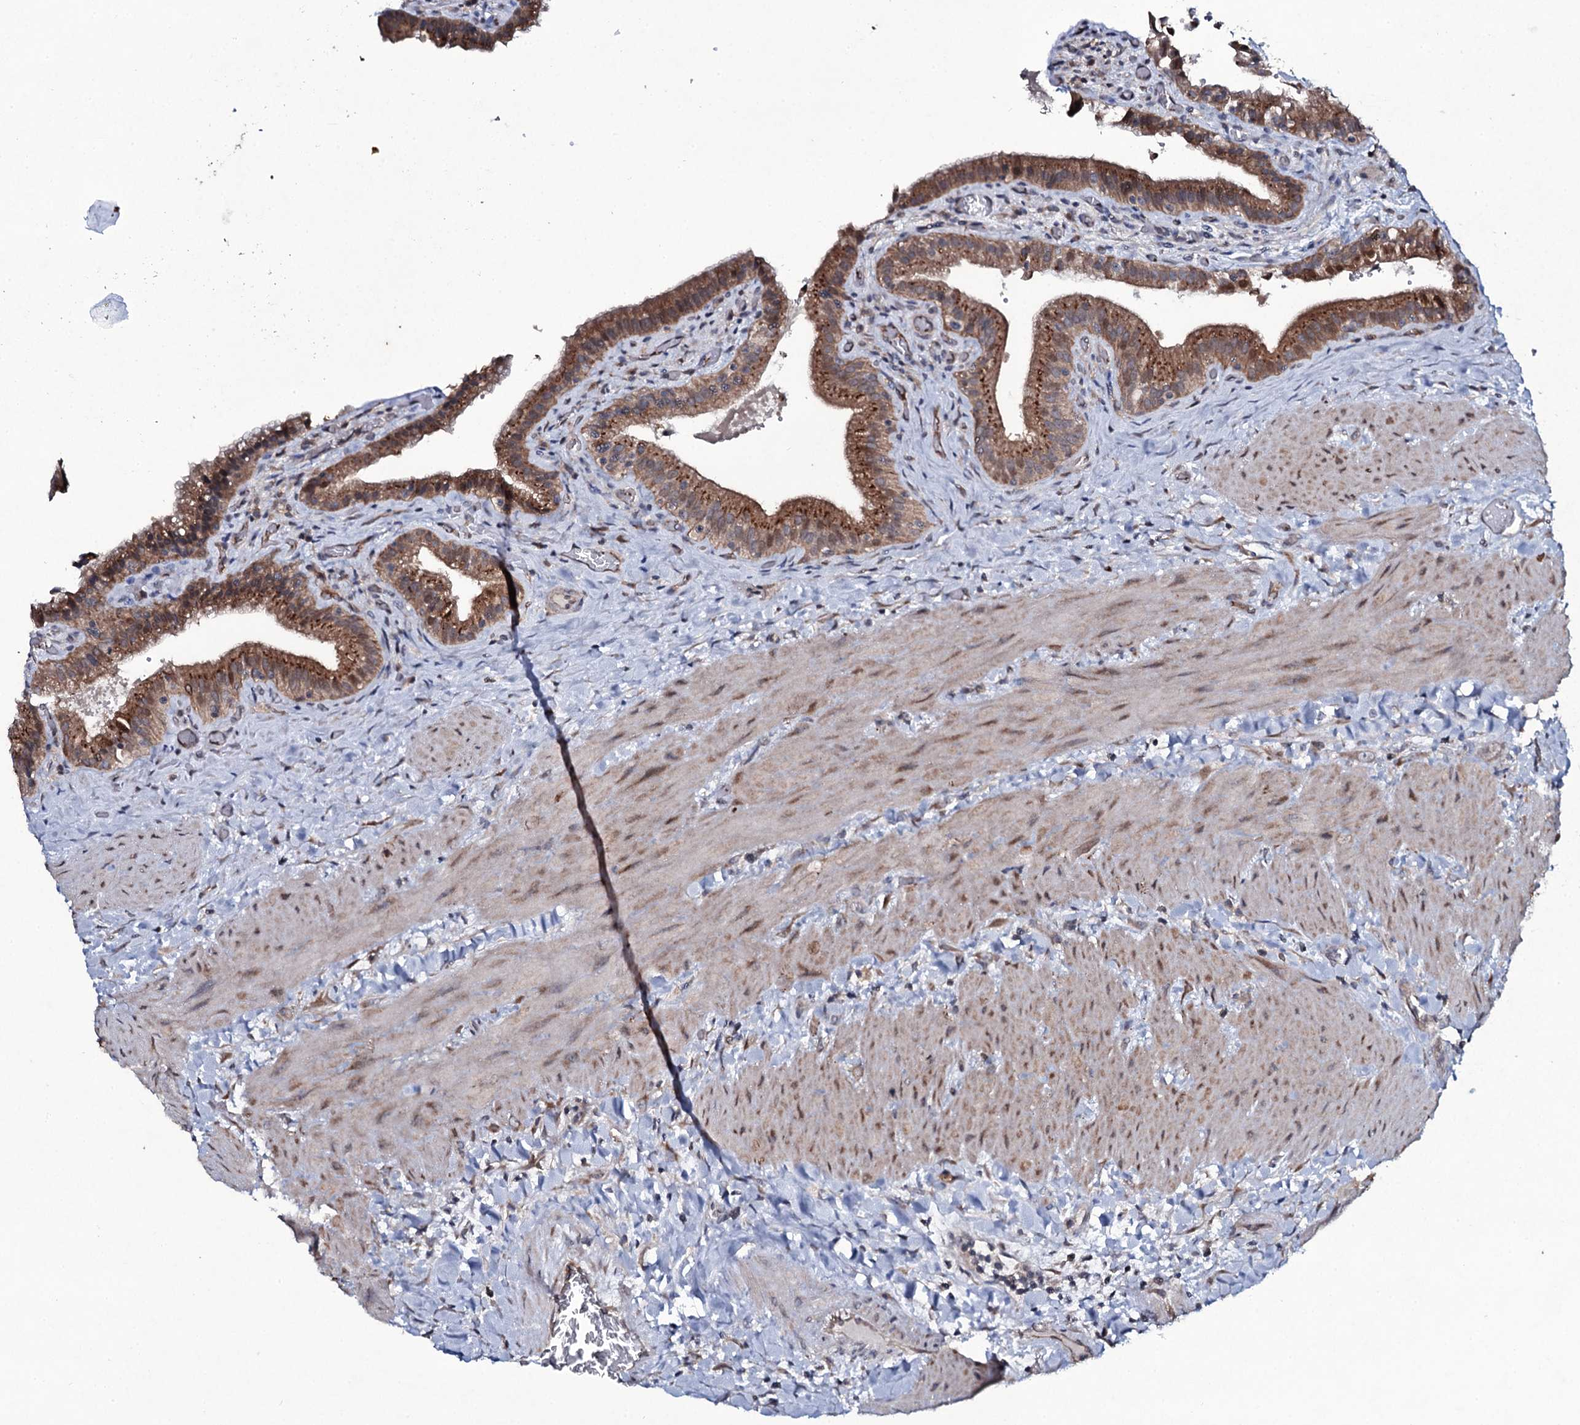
{"staining": {"intensity": "strong", "quantity": ">75%", "location": "cytoplasmic/membranous"}, "tissue": "gallbladder", "cell_type": "Glandular cells", "image_type": "normal", "snomed": [{"axis": "morphology", "description": "Normal tissue, NOS"}, {"axis": "topography", "description": "Gallbladder"}], "caption": "Immunohistochemistry (IHC) image of benign gallbladder: gallbladder stained using immunohistochemistry shows high levels of strong protein expression localized specifically in the cytoplasmic/membranous of glandular cells, appearing as a cytoplasmic/membranous brown color.", "gene": "SNAP23", "patient": {"sex": "male", "age": 24}}